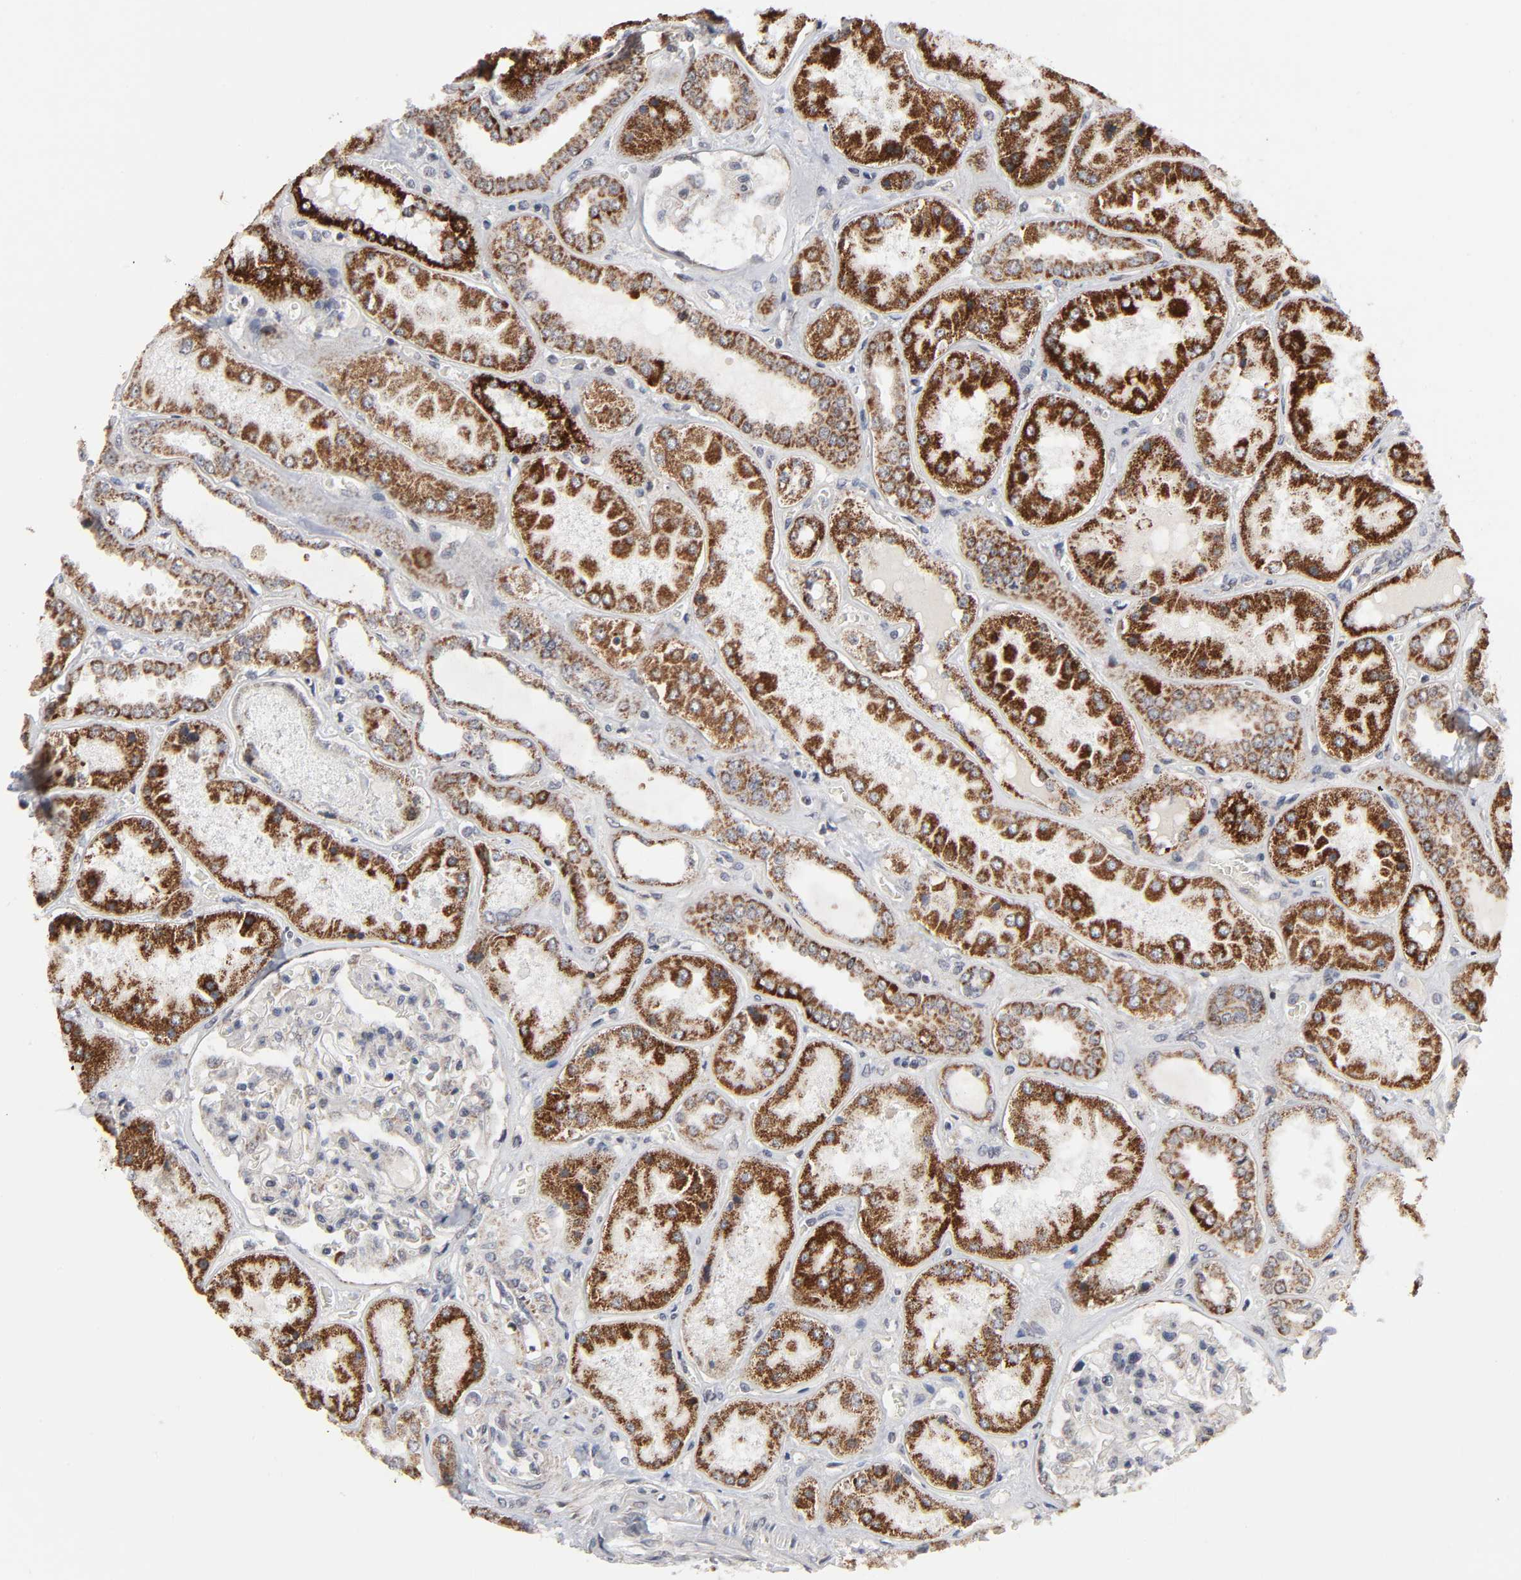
{"staining": {"intensity": "negative", "quantity": "none", "location": "none"}, "tissue": "kidney", "cell_type": "Cells in glomeruli", "image_type": "normal", "snomed": [{"axis": "morphology", "description": "Normal tissue, NOS"}, {"axis": "topography", "description": "Kidney"}], "caption": "The IHC image has no significant staining in cells in glomeruli of kidney.", "gene": "AUH", "patient": {"sex": "female", "age": 56}}